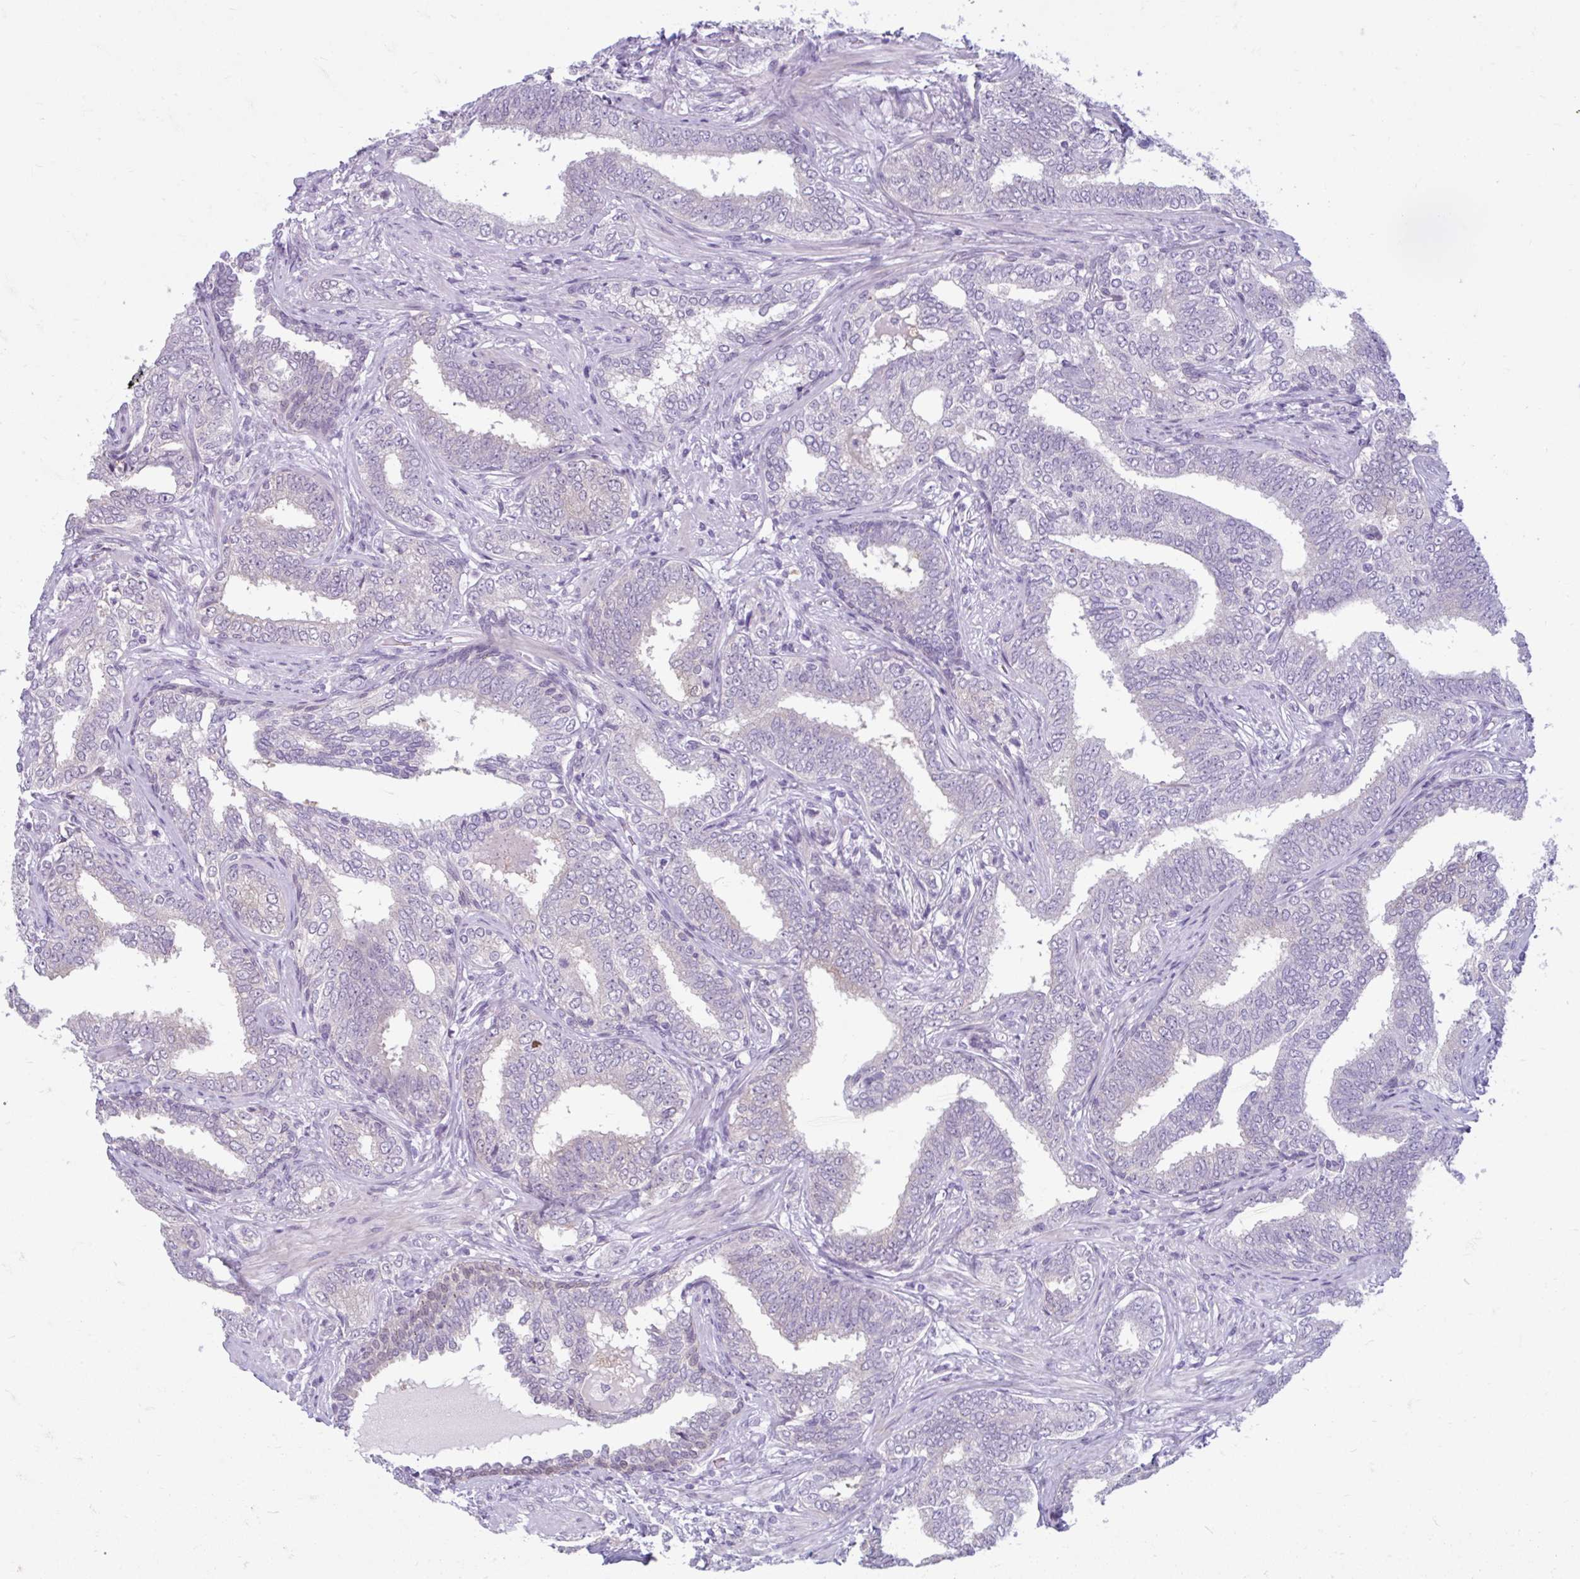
{"staining": {"intensity": "negative", "quantity": "none", "location": "none"}, "tissue": "prostate cancer", "cell_type": "Tumor cells", "image_type": "cancer", "snomed": [{"axis": "morphology", "description": "Adenocarcinoma, High grade"}, {"axis": "topography", "description": "Prostate"}], "caption": "The photomicrograph reveals no significant staining in tumor cells of prostate cancer. (Immunohistochemistry, brightfield microscopy, high magnification).", "gene": "FAM153A", "patient": {"sex": "male", "age": 72}}